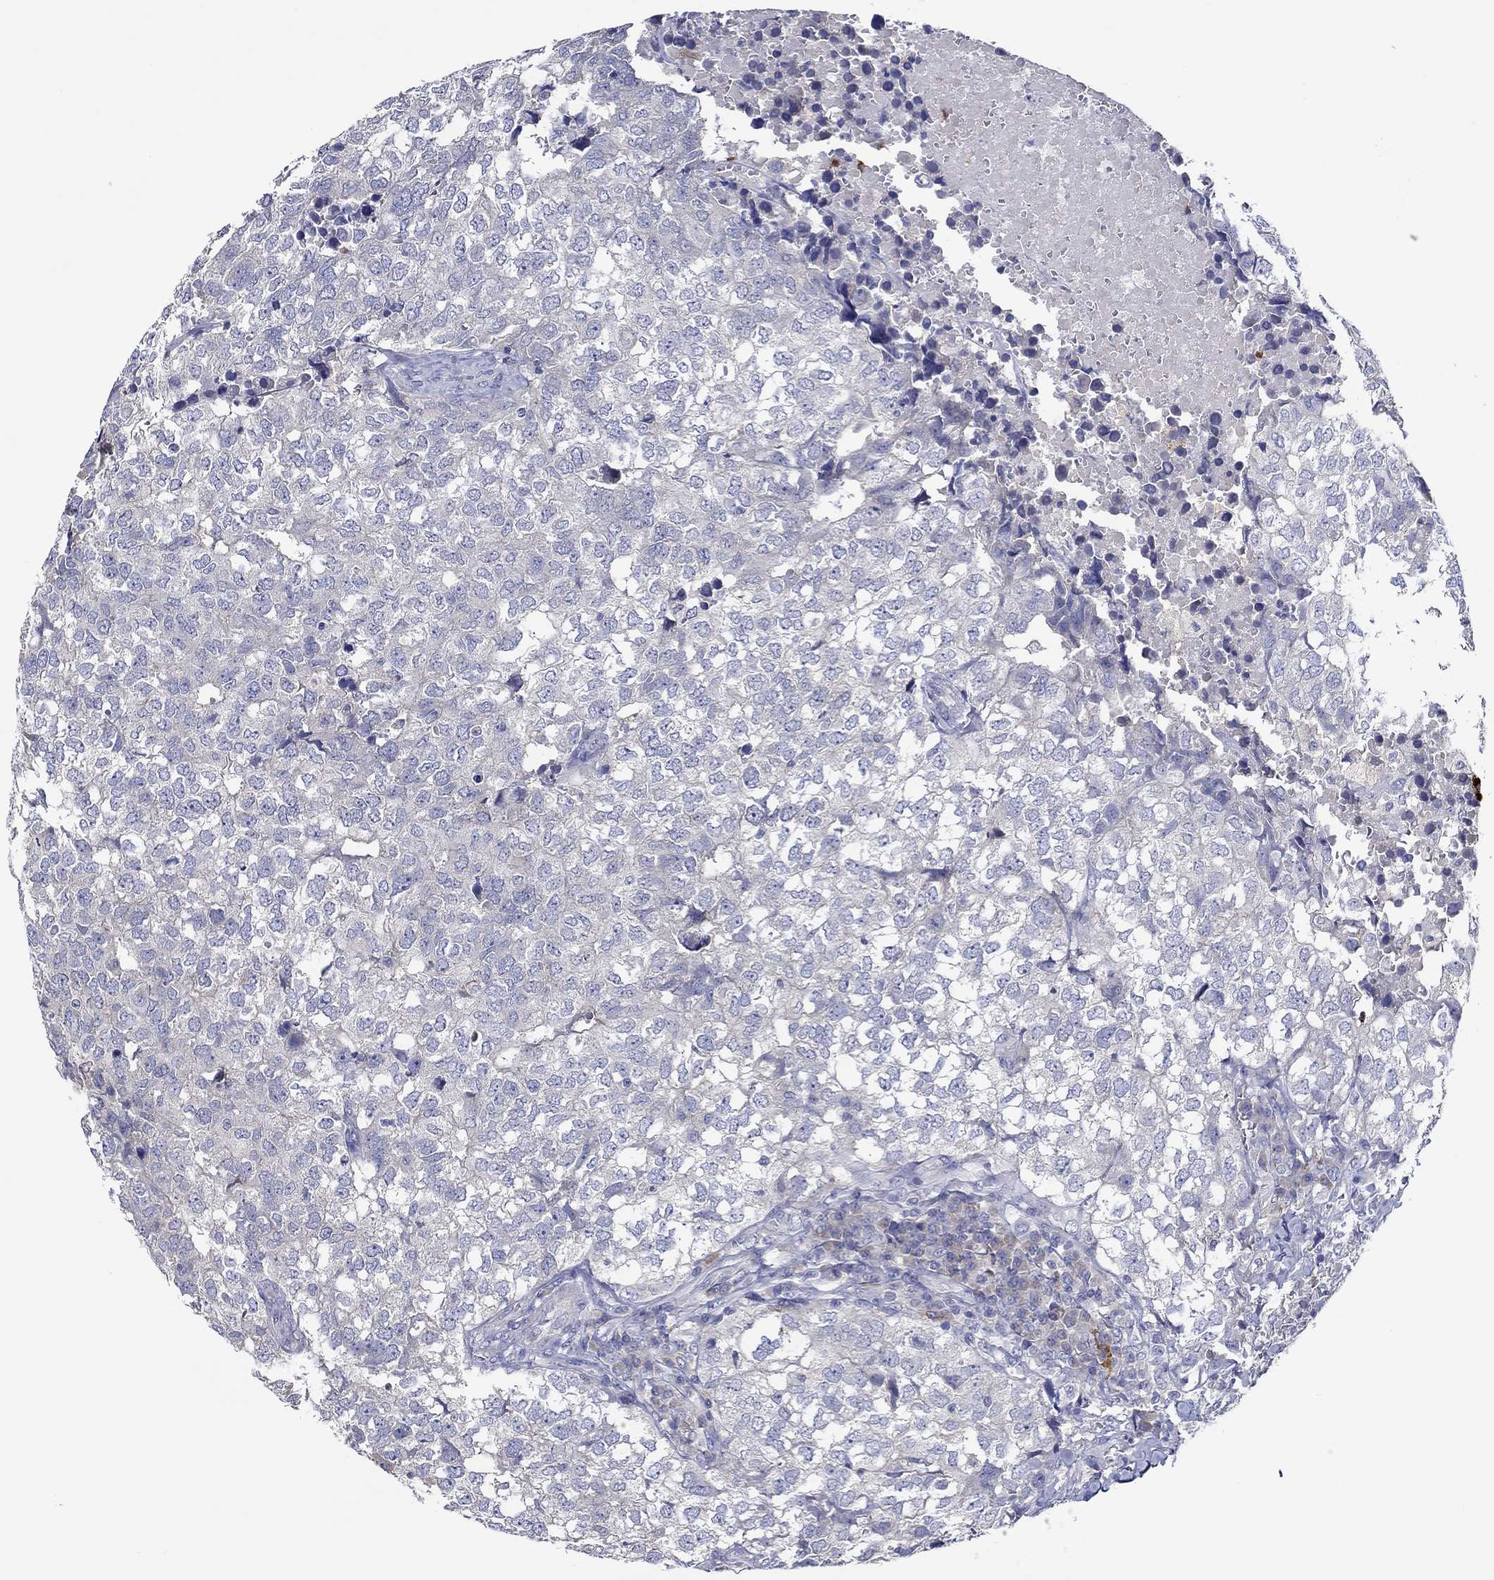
{"staining": {"intensity": "negative", "quantity": "none", "location": "none"}, "tissue": "breast cancer", "cell_type": "Tumor cells", "image_type": "cancer", "snomed": [{"axis": "morphology", "description": "Duct carcinoma"}, {"axis": "topography", "description": "Breast"}], "caption": "An image of breast cancer (intraductal carcinoma) stained for a protein displays no brown staining in tumor cells.", "gene": "CHIT1", "patient": {"sex": "female", "age": 30}}